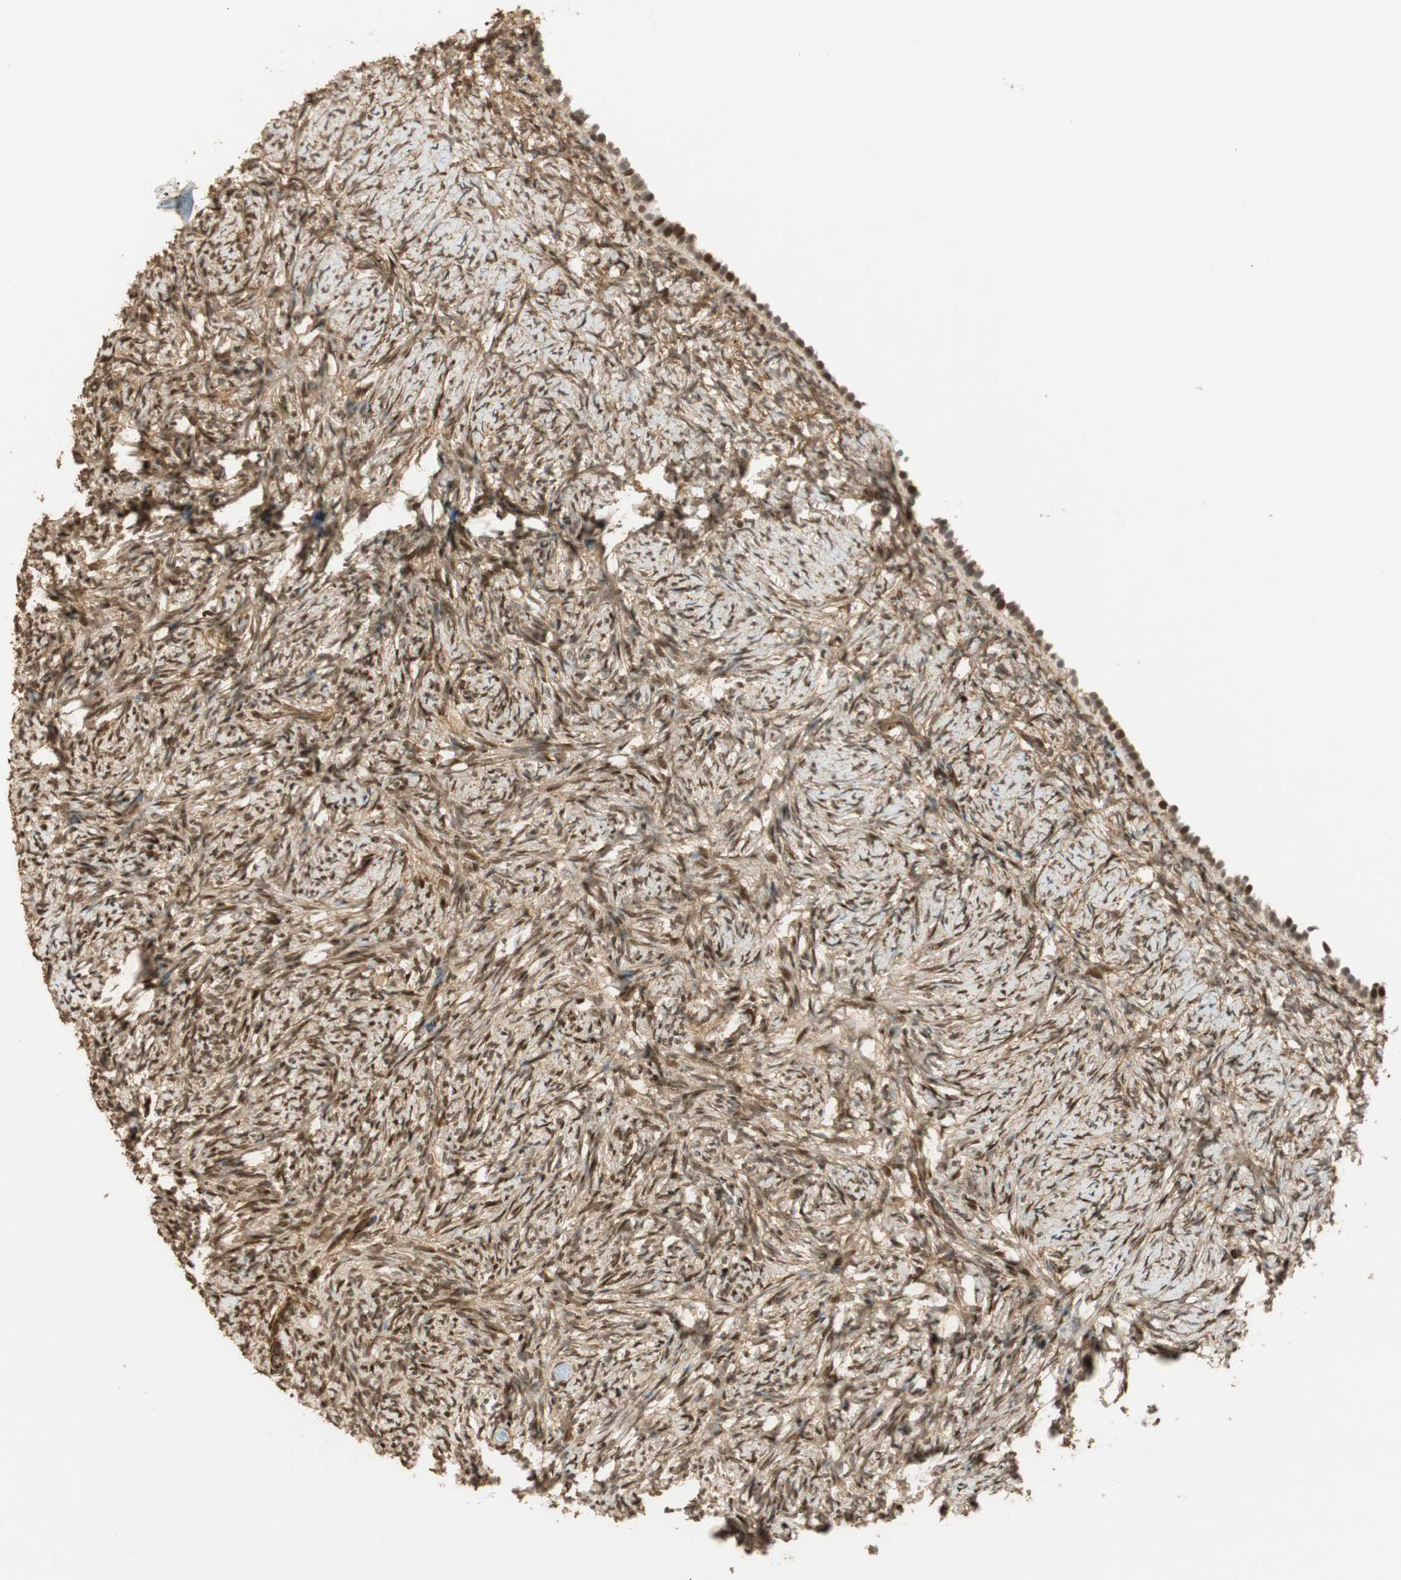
{"staining": {"intensity": "negative", "quantity": "none", "location": "none"}, "tissue": "ovary", "cell_type": "Follicle cells", "image_type": "normal", "snomed": [{"axis": "morphology", "description": "Normal tissue, NOS"}, {"axis": "topography", "description": "Ovary"}], "caption": "There is no significant positivity in follicle cells of ovary. (Brightfield microscopy of DAB immunohistochemistry at high magnification).", "gene": "NES", "patient": {"sex": "female", "age": 60}}